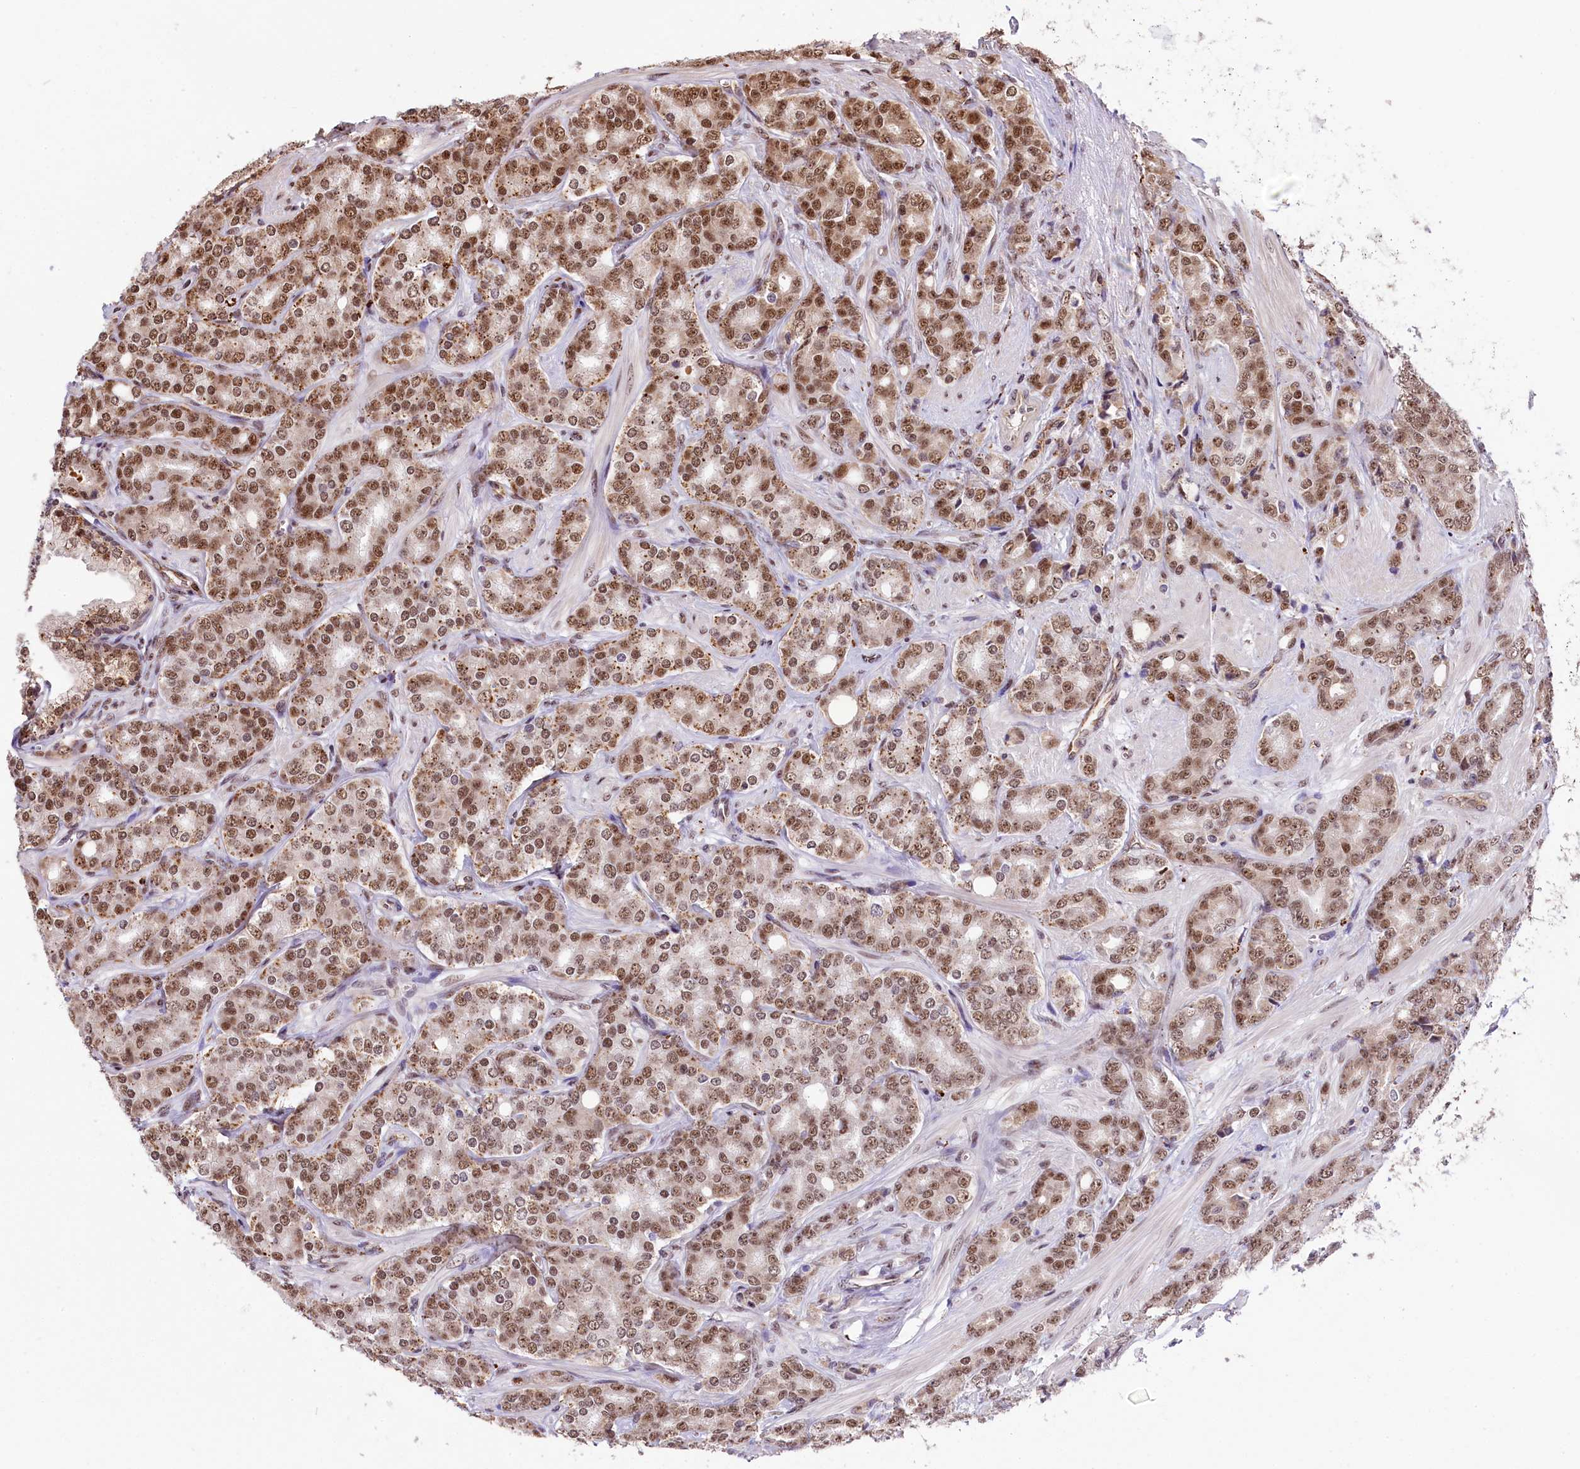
{"staining": {"intensity": "moderate", "quantity": ">75%", "location": "cytoplasmic/membranous,nuclear"}, "tissue": "prostate cancer", "cell_type": "Tumor cells", "image_type": "cancer", "snomed": [{"axis": "morphology", "description": "Adenocarcinoma, High grade"}, {"axis": "topography", "description": "Prostate"}], "caption": "Prostate cancer tissue demonstrates moderate cytoplasmic/membranous and nuclear staining in about >75% of tumor cells, visualized by immunohistochemistry. (DAB = brown stain, brightfield microscopy at high magnification).", "gene": "MRPL54", "patient": {"sex": "male", "age": 62}}